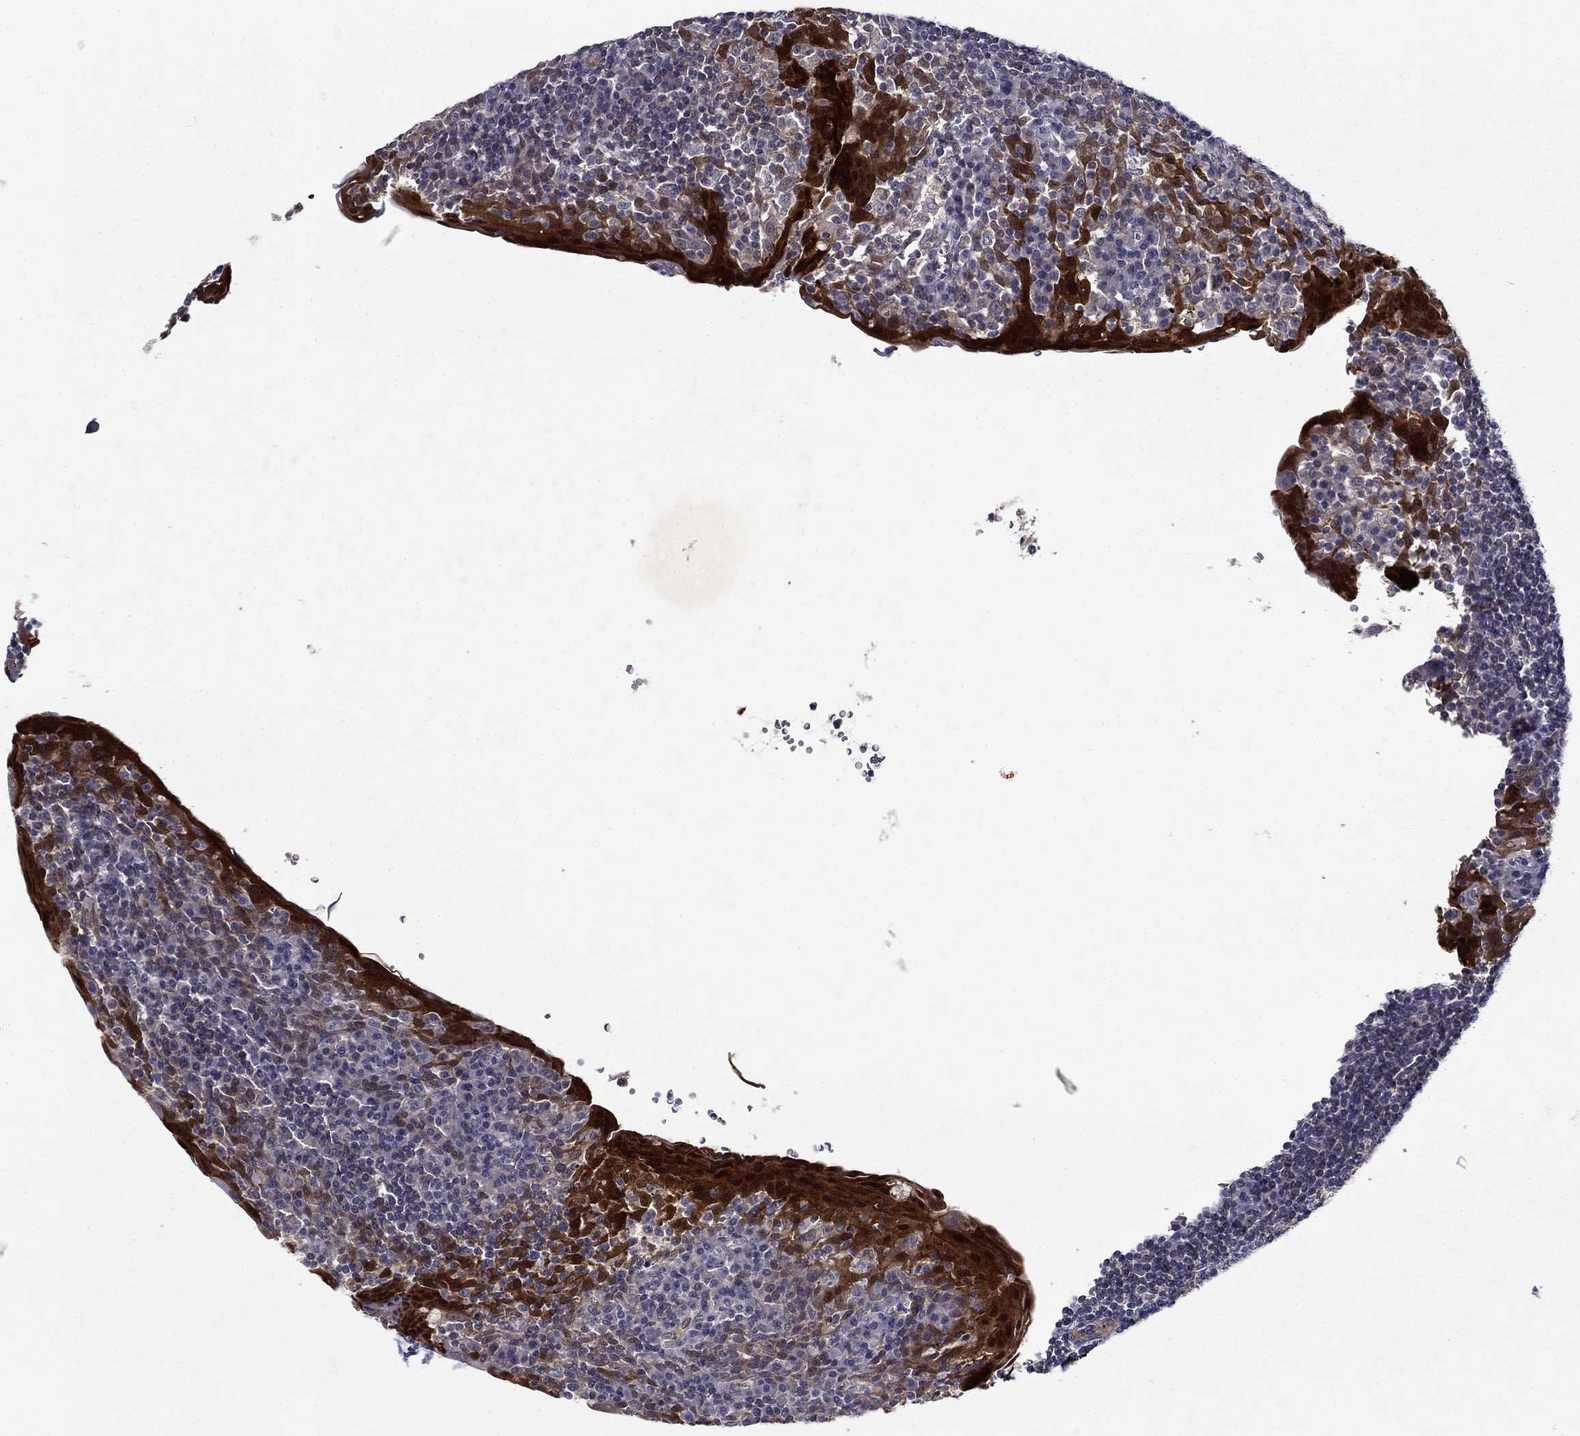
{"staining": {"intensity": "negative", "quantity": "none", "location": "none"}, "tissue": "tonsil", "cell_type": "Germinal center cells", "image_type": "normal", "snomed": [{"axis": "morphology", "description": "Normal tissue, NOS"}, {"axis": "topography", "description": "Tonsil"}], "caption": "Germinal center cells are negative for brown protein staining in normal tonsil. (DAB immunohistochemistry with hematoxylin counter stain).", "gene": "GLTP", "patient": {"sex": "female", "age": 13}}